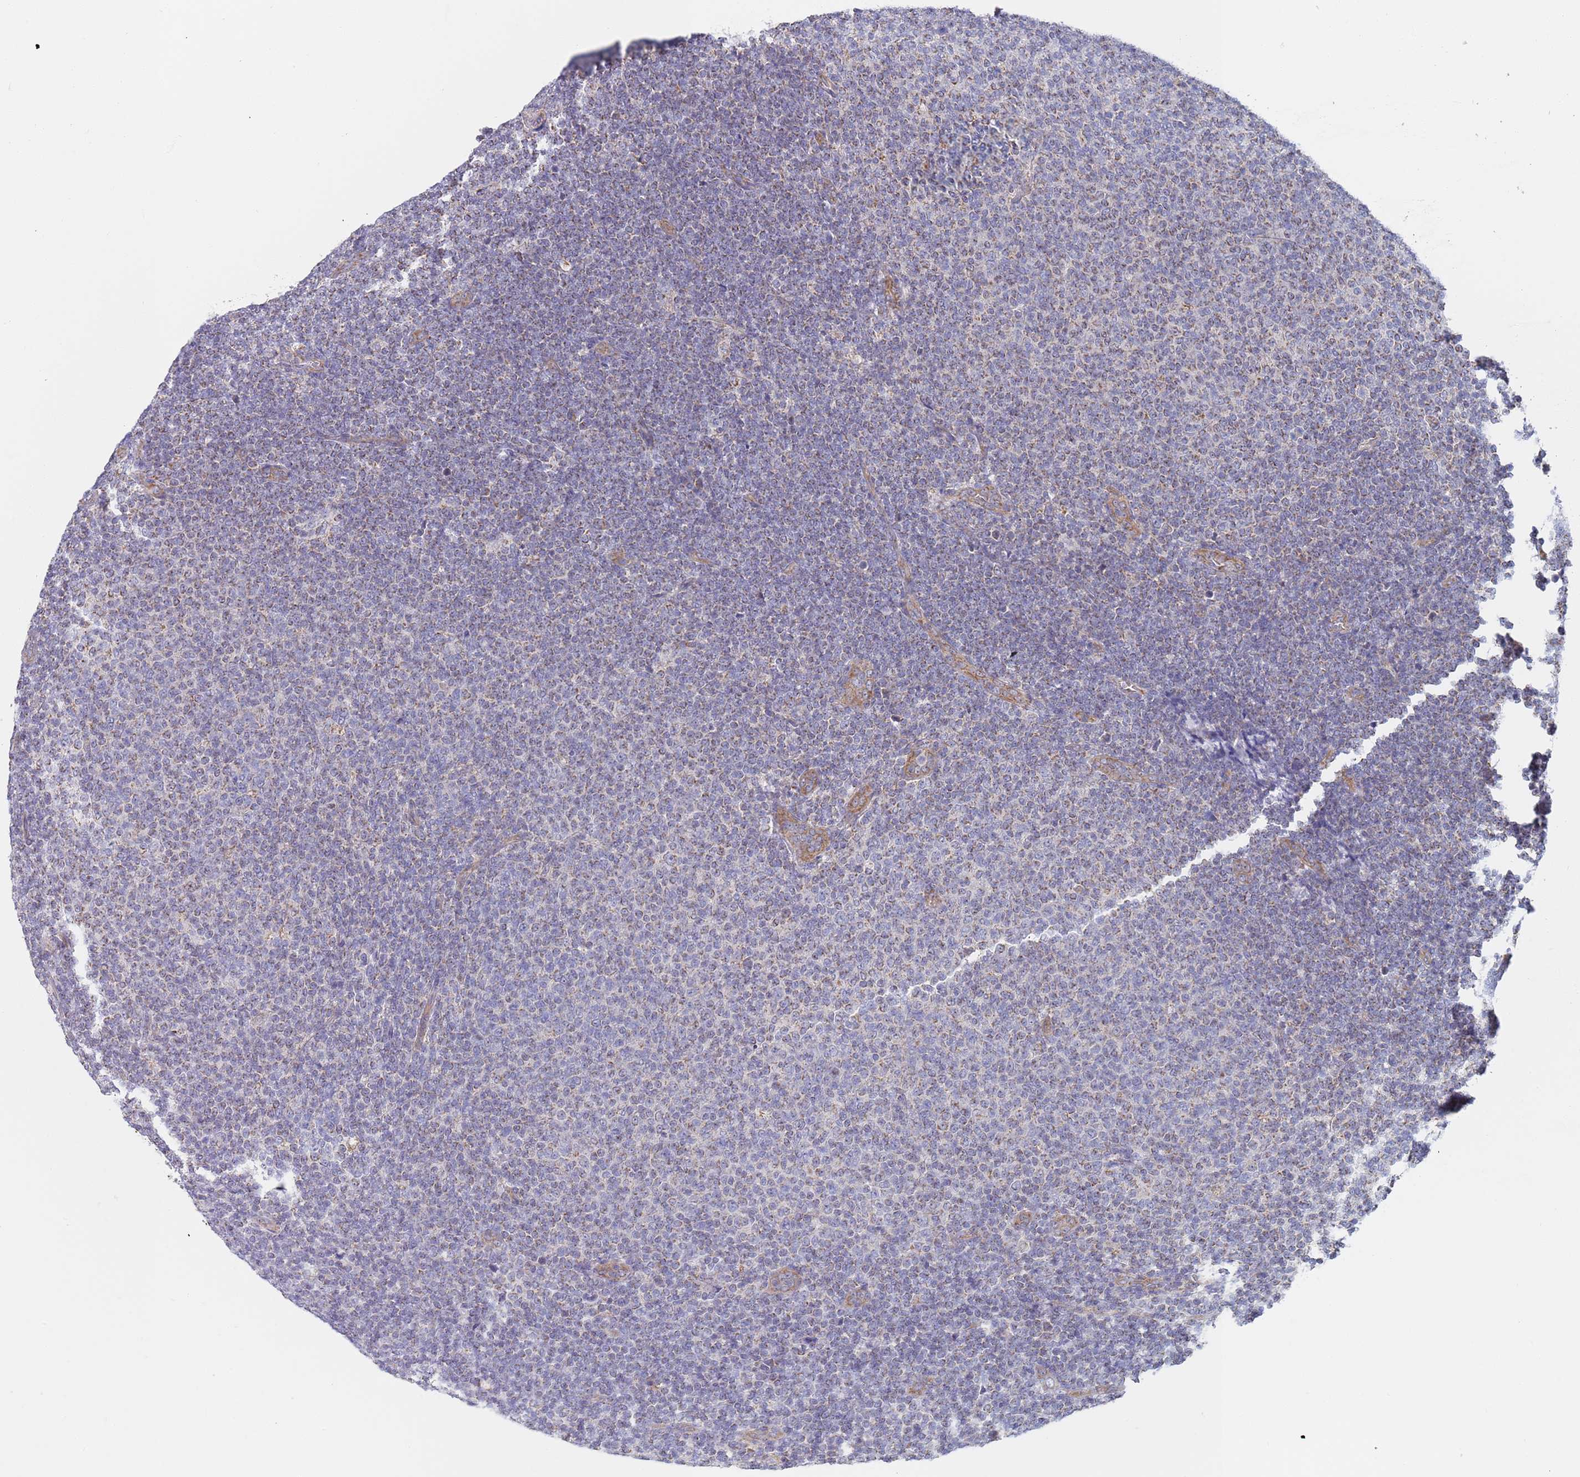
{"staining": {"intensity": "weak", "quantity": "25%-75%", "location": "cytoplasmic/membranous"}, "tissue": "lymphoma", "cell_type": "Tumor cells", "image_type": "cancer", "snomed": [{"axis": "morphology", "description": "Malignant lymphoma, non-Hodgkin's type, Low grade"}, {"axis": "topography", "description": "Lymph node"}], "caption": "Brown immunohistochemical staining in lymphoma reveals weak cytoplasmic/membranous staining in about 25%-75% of tumor cells.", "gene": "PWWP3A", "patient": {"sex": "male", "age": 66}}